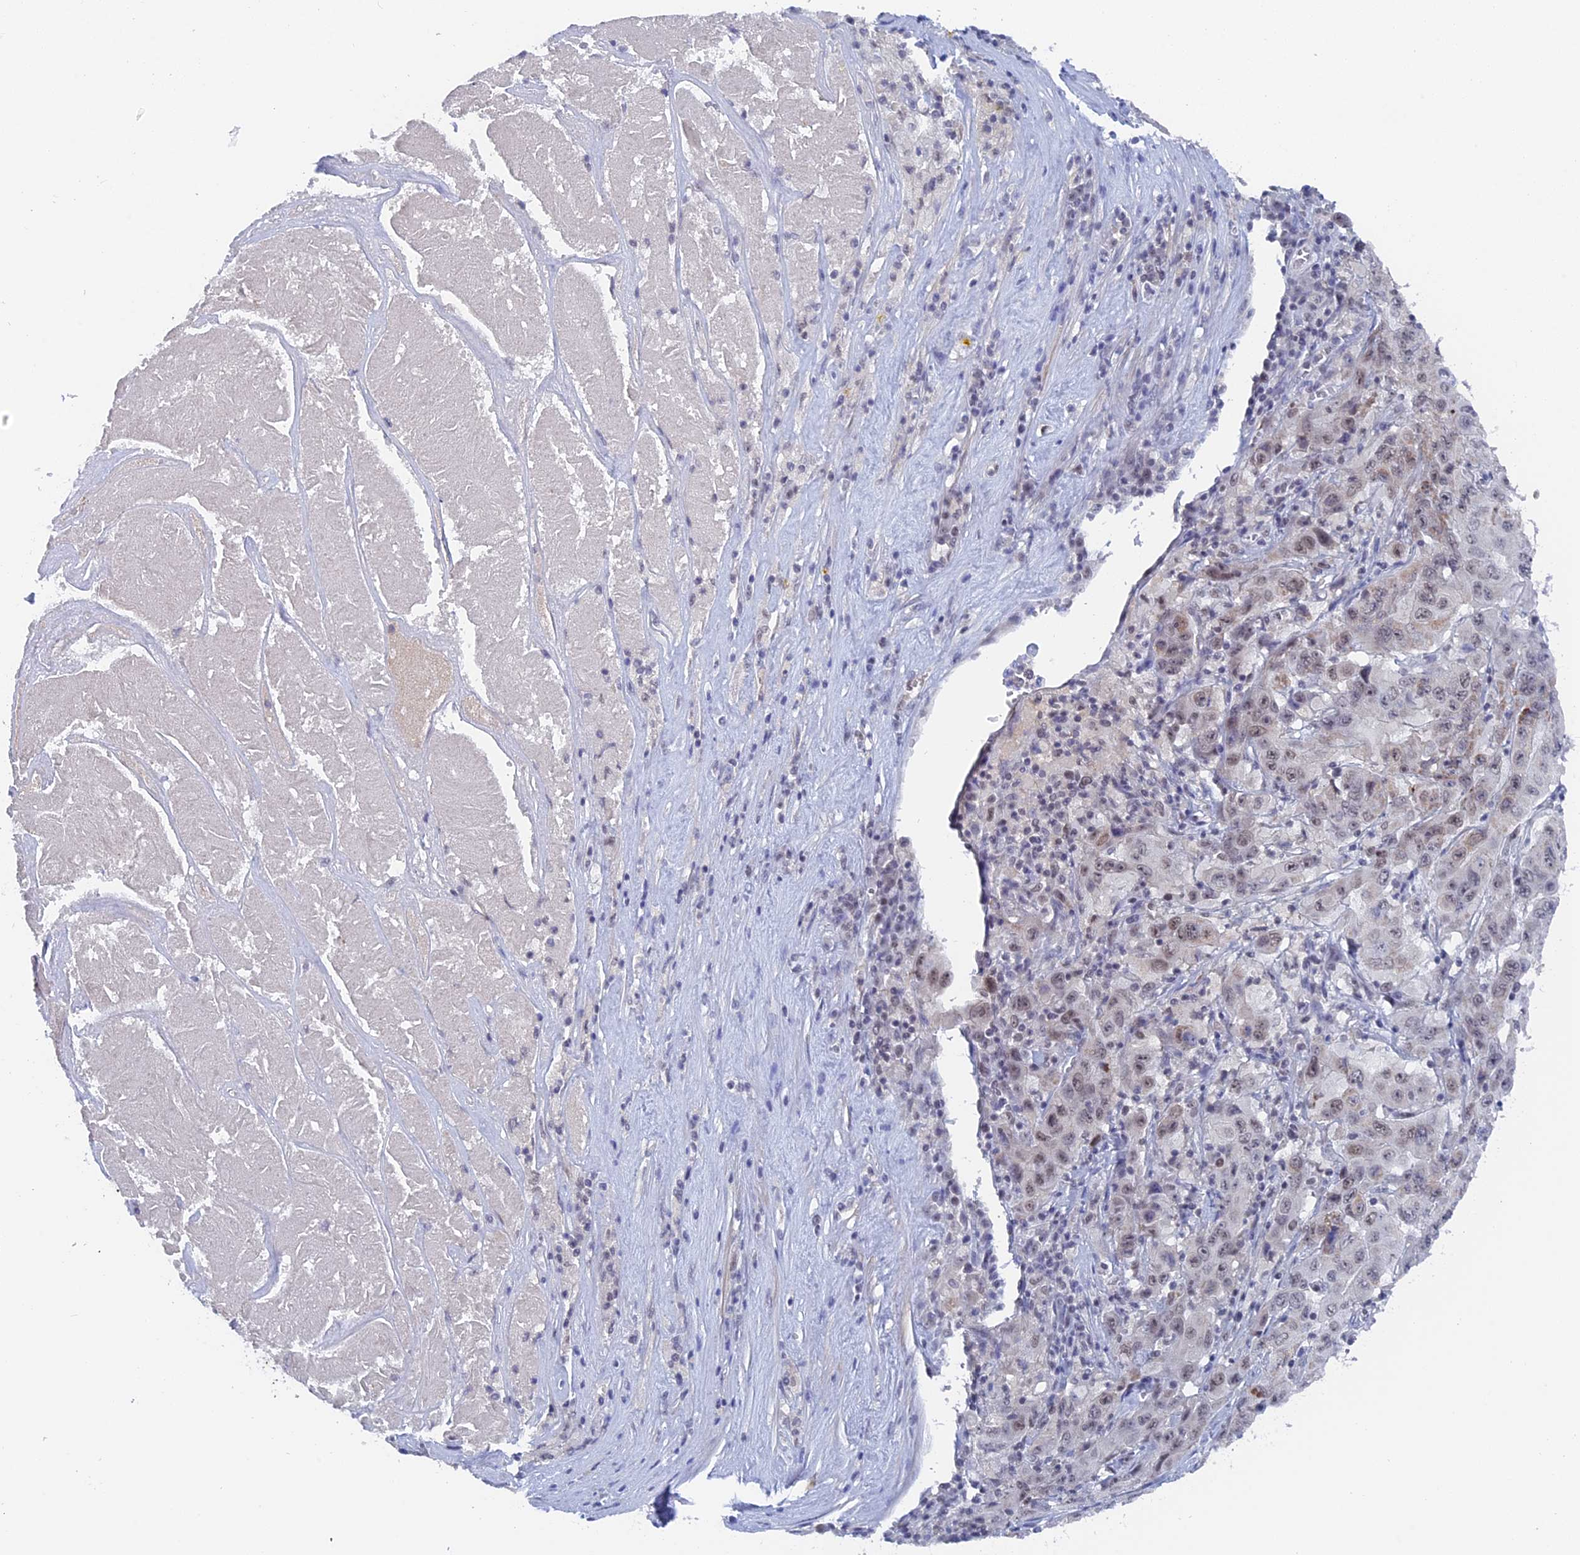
{"staining": {"intensity": "weak", "quantity": "25%-75%", "location": "nuclear"}, "tissue": "pancreatic cancer", "cell_type": "Tumor cells", "image_type": "cancer", "snomed": [{"axis": "morphology", "description": "Adenocarcinoma, NOS"}, {"axis": "topography", "description": "Pancreas"}], "caption": "A brown stain labels weak nuclear expression of a protein in human pancreatic adenocarcinoma tumor cells.", "gene": "BRD2", "patient": {"sex": "male", "age": 63}}